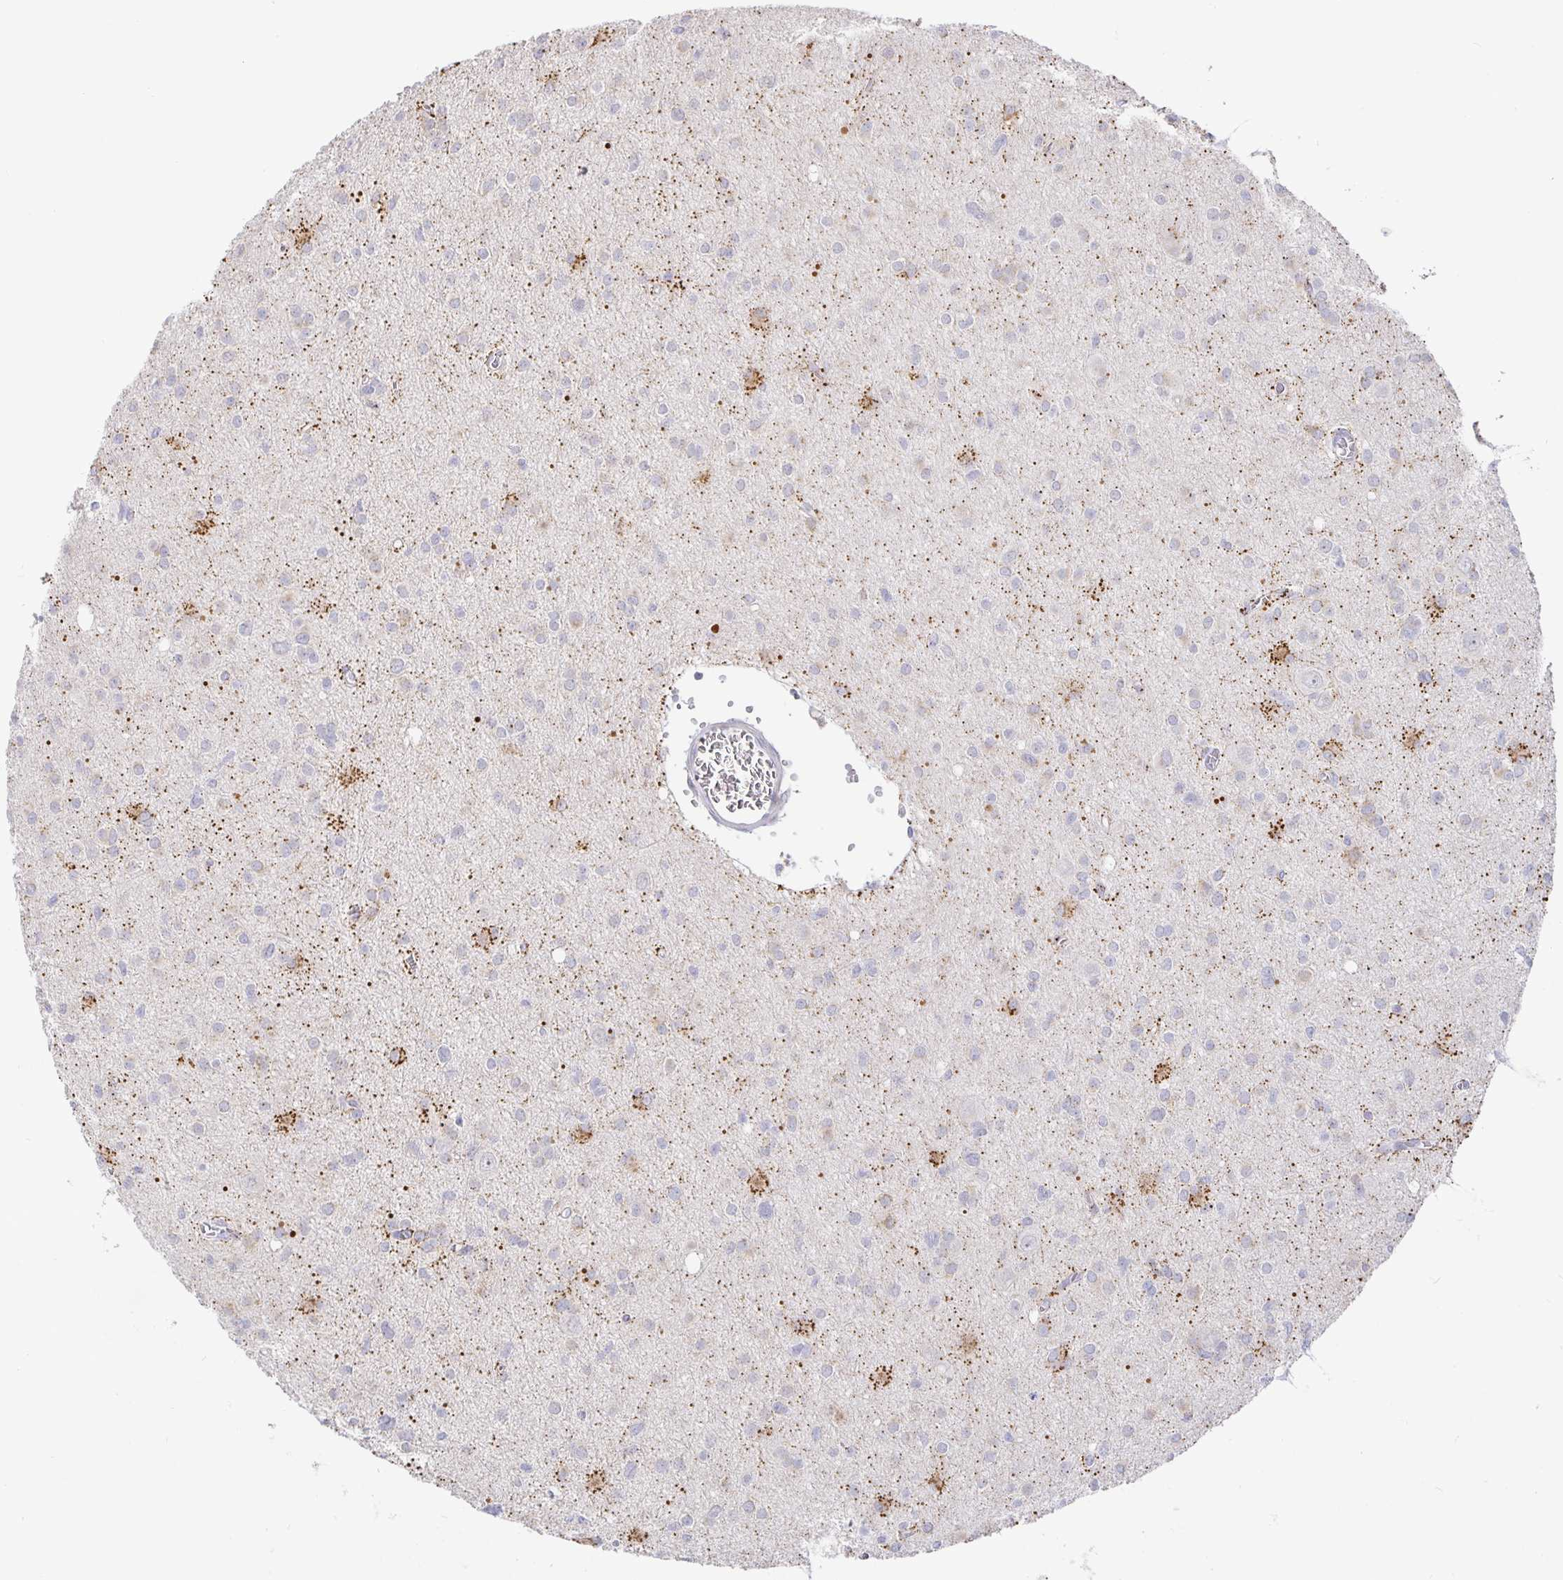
{"staining": {"intensity": "negative", "quantity": "none", "location": "none"}, "tissue": "glioma", "cell_type": "Tumor cells", "image_type": "cancer", "snomed": [{"axis": "morphology", "description": "Glioma, malignant, High grade"}, {"axis": "topography", "description": "Brain"}], "caption": "Tumor cells show no significant expression in high-grade glioma (malignant).", "gene": "CIT", "patient": {"sex": "male", "age": 23}}